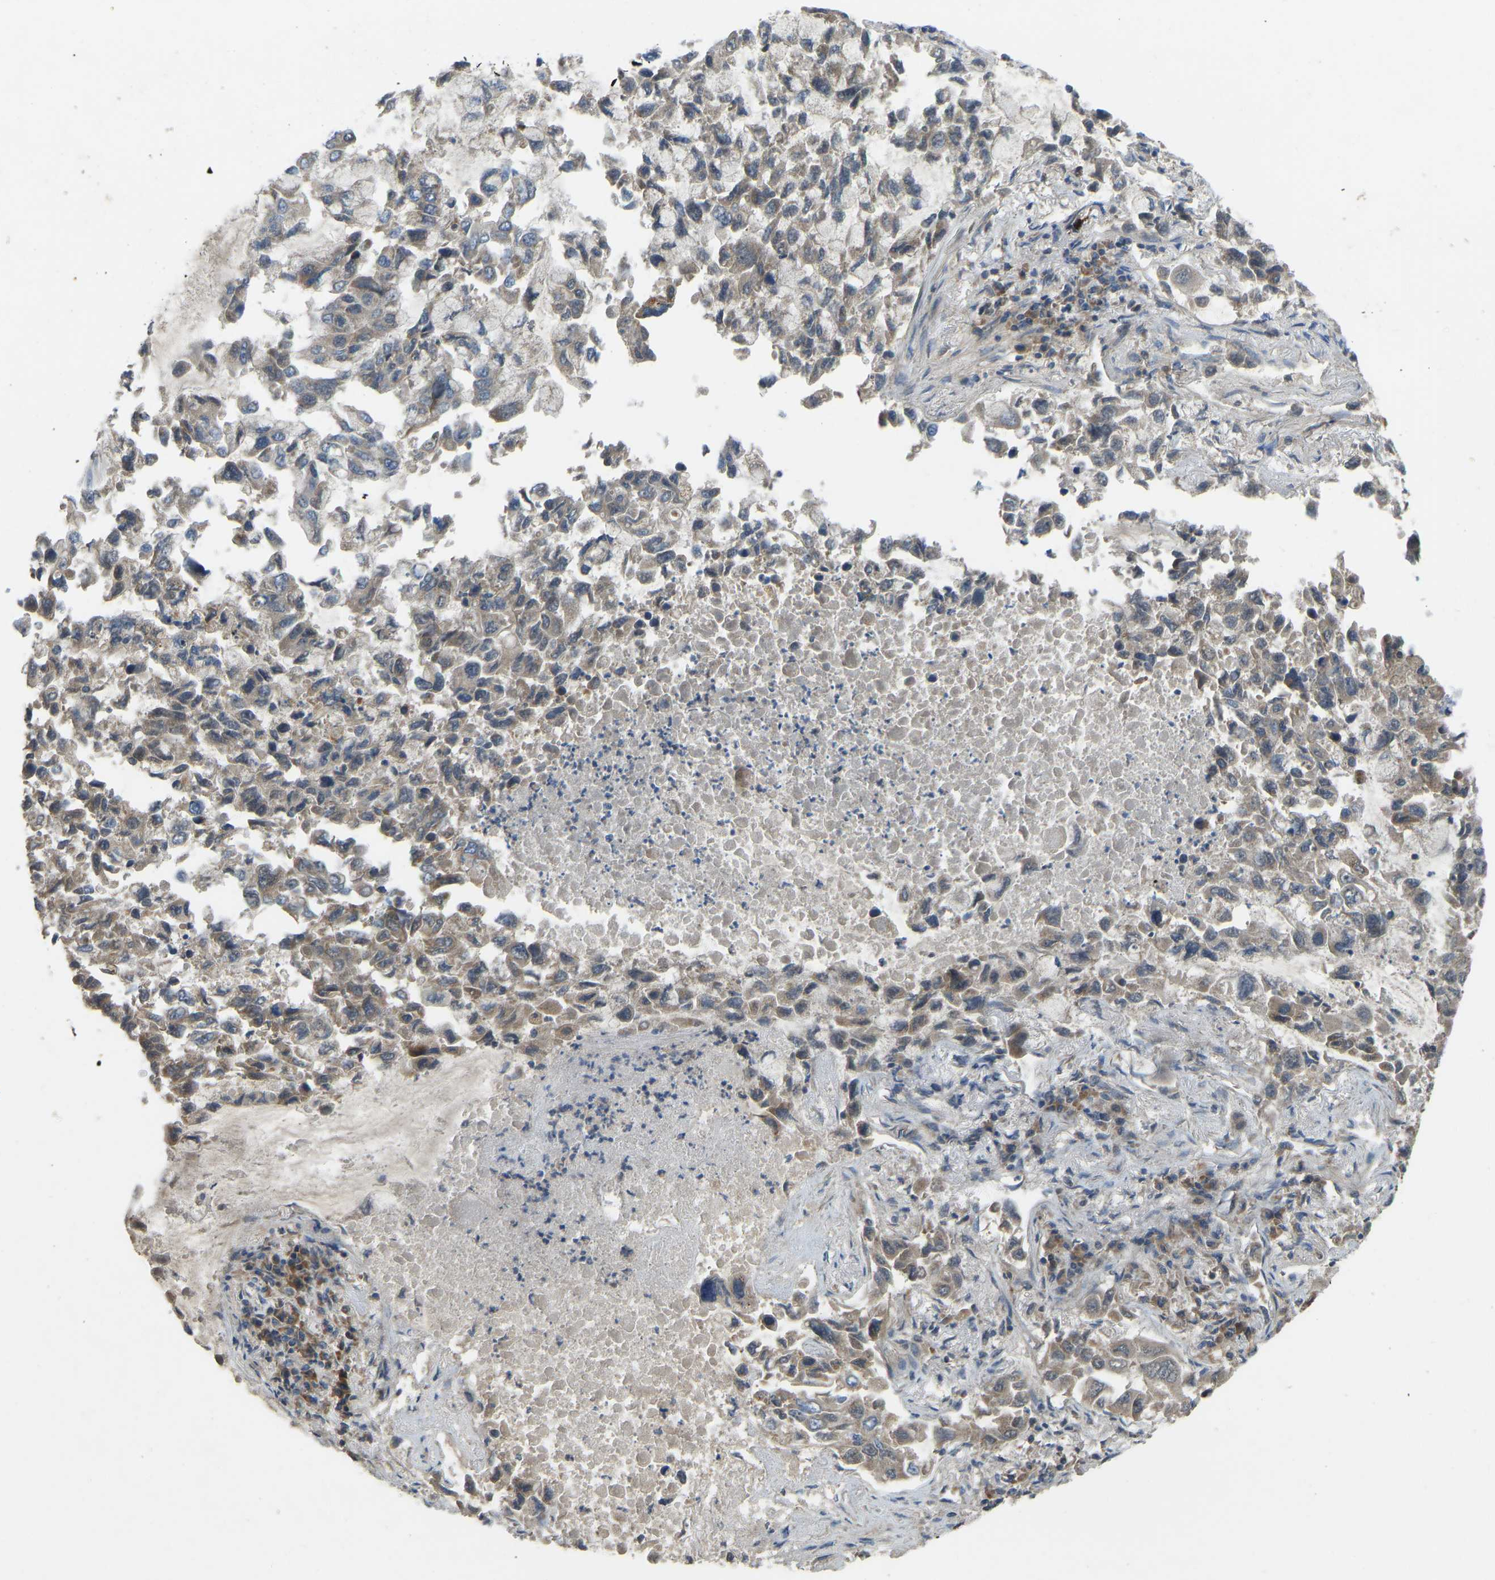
{"staining": {"intensity": "weak", "quantity": "25%-75%", "location": "cytoplasmic/membranous"}, "tissue": "lung cancer", "cell_type": "Tumor cells", "image_type": "cancer", "snomed": [{"axis": "morphology", "description": "Adenocarcinoma, NOS"}, {"axis": "topography", "description": "Lung"}], "caption": "DAB (3,3'-diaminobenzidine) immunohistochemical staining of human adenocarcinoma (lung) demonstrates weak cytoplasmic/membranous protein staining in approximately 25%-75% of tumor cells.", "gene": "ZNF71", "patient": {"sex": "male", "age": 64}}